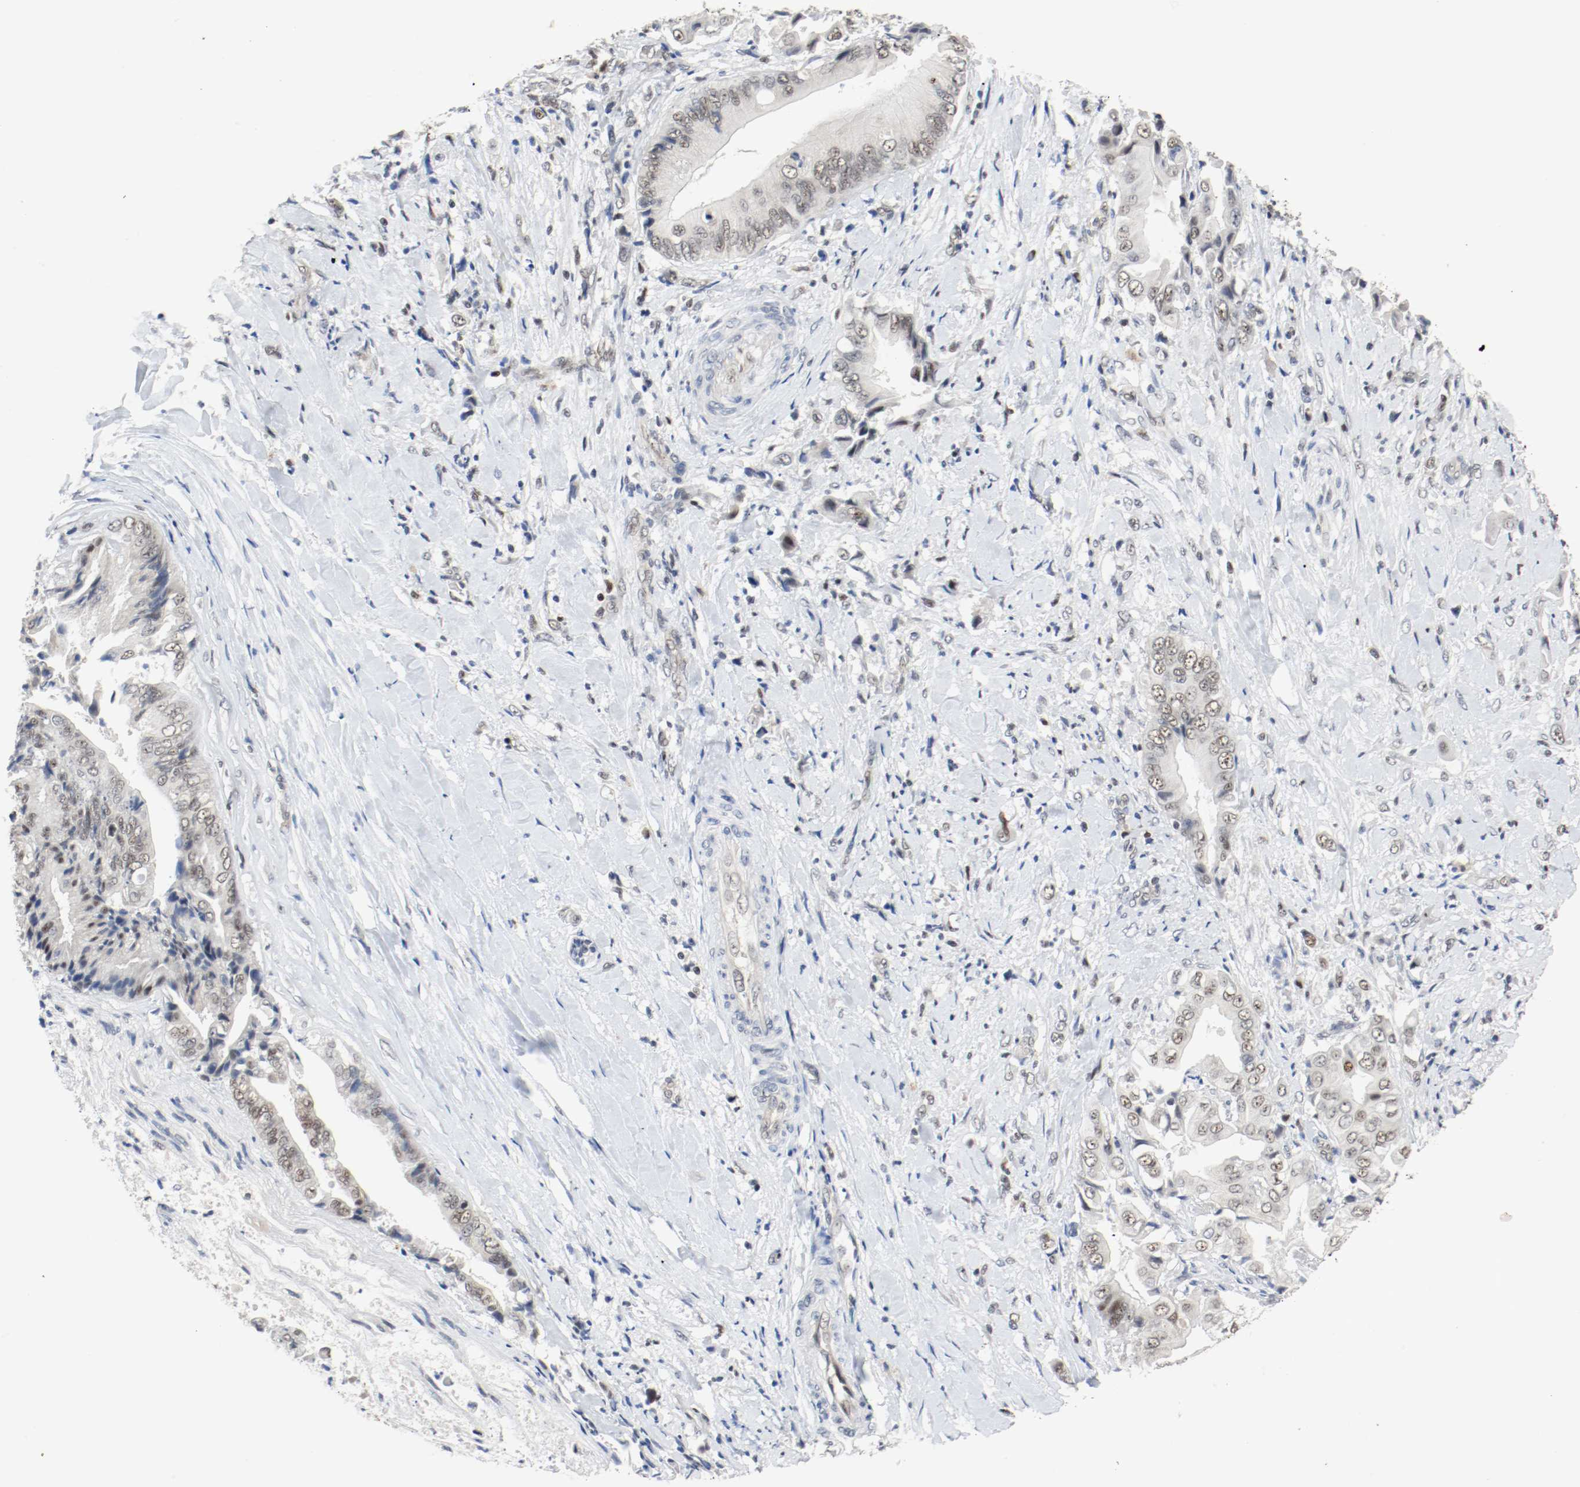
{"staining": {"intensity": "weak", "quantity": "<25%", "location": "nuclear"}, "tissue": "liver cancer", "cell_type": "Tumor cells", "image_type": "cancer", "snomed": [{"axis": "morphology", "description": "Cholangiocarcinoma"}, {"axis": "topography", "description": "Liver"}], "caption": "This is an immunohistochemistry (IHC) photomicrograph of human liver cancer (cholangiocarcinoma). There is no positivity in tumor cells.", "gene": "ASH1L", "patient": {"sex": "male", "age": 58}}